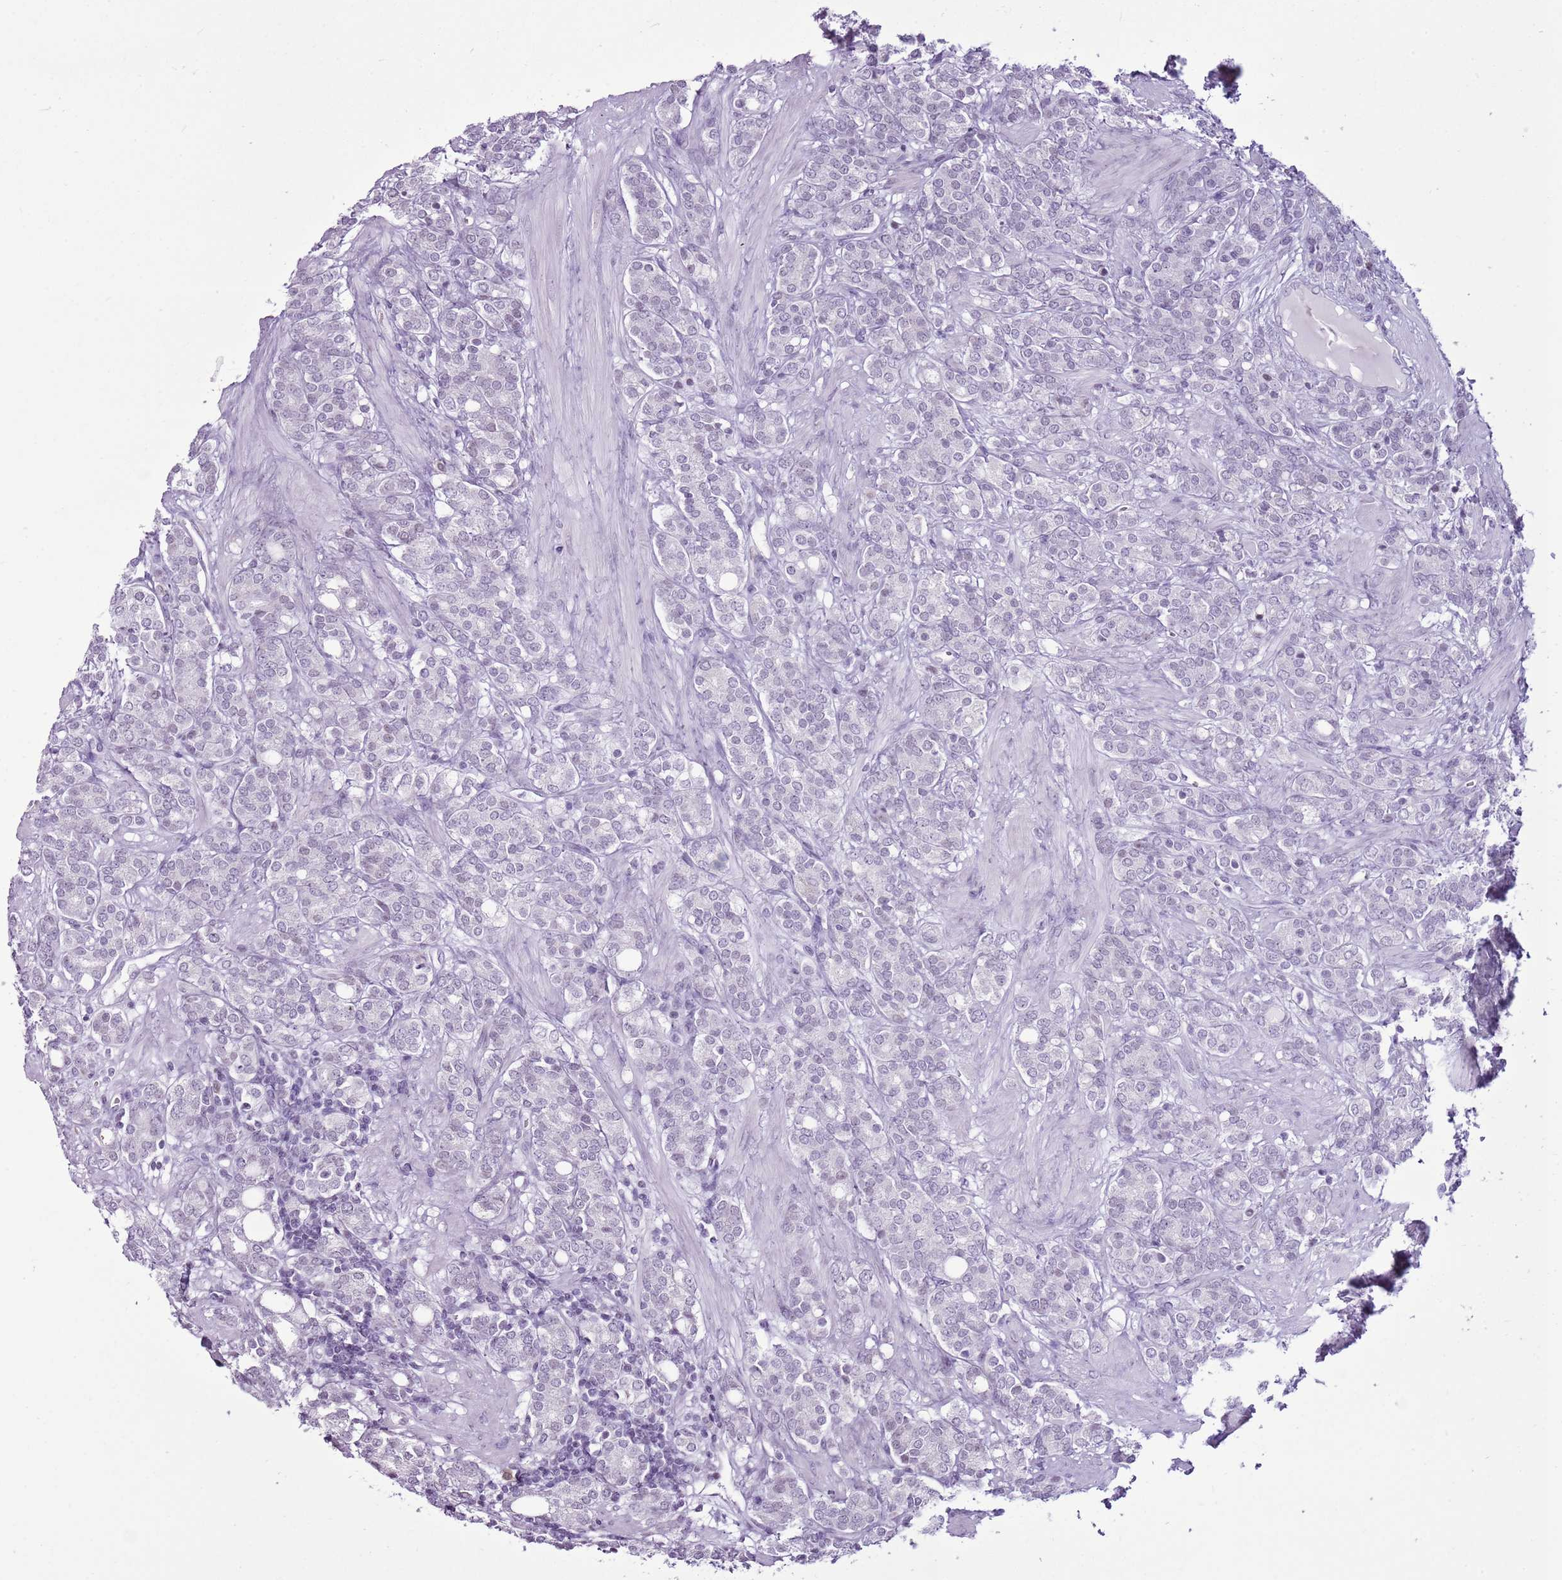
{"staining": {"intensity": "negative", "quantity": "none", "location": "none"}, "tissue": "prostate cancer", "cell_type": "Tumor cells", "image_type": "cancer", "snomed": [{"axis": "morphology", "description": "Adenocarcinoma, High grade"}, {"axis": "topography", "description": "Prostate"}], "caption": "Immunohistochemical staining of human prostate cancer exhibits no significant positivity in tumor cells. The staining was performed using DAB to visualize the protein expression in brown, while the nuclei were stained in blue with hematoxylin (Magnification: 20x).", "gene": "RPL3L", "patient": {"sex": "male", "age": 62}}